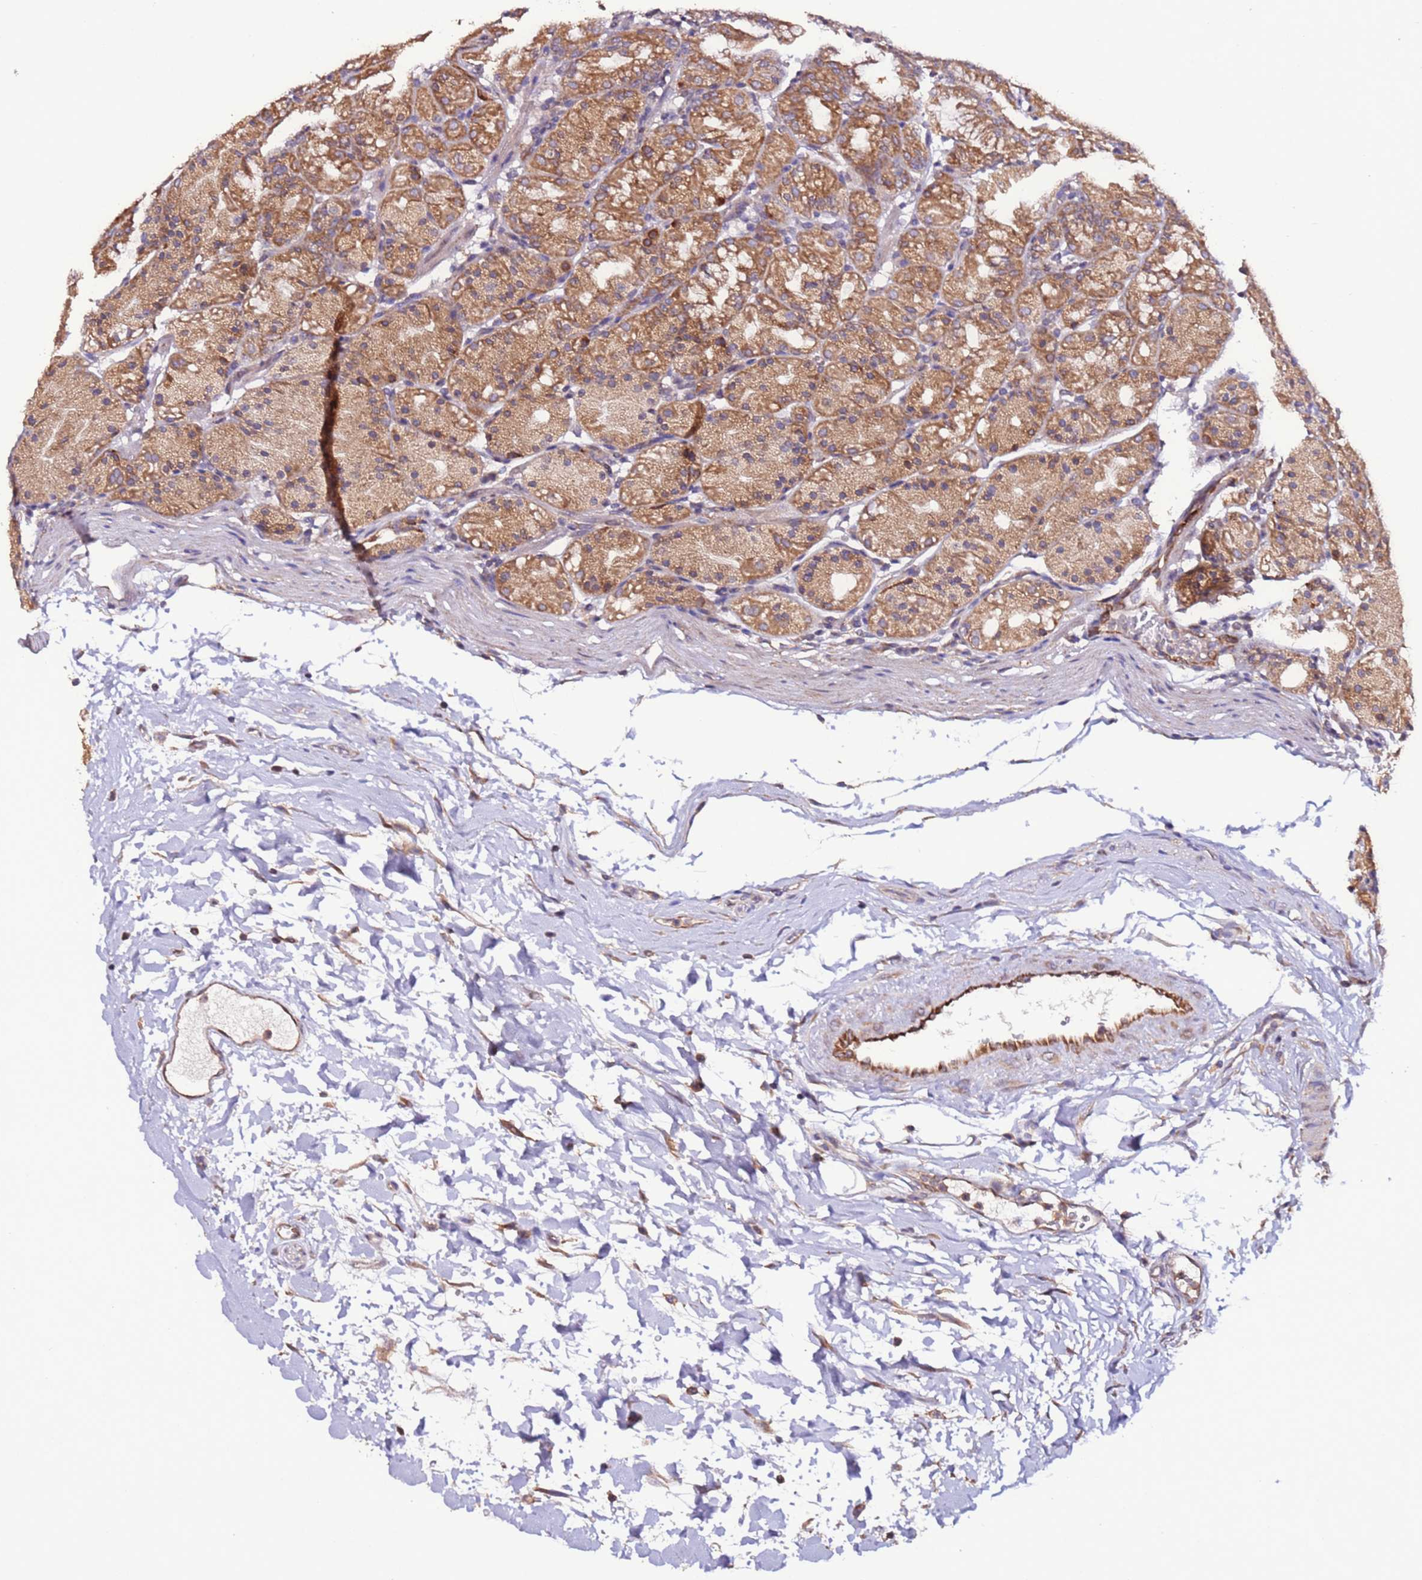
{"staining": {"intensity": "moderate", "quantity": ">75%", "location": "cytoplasmic/membranous"}, "tissue": "stomach", "cell_type": "Glandular cells", "image_type": "normal", "snomed": [{"axis": "morphology", "description": "Normal tissue, NOS"}, {"axis": "topography", "description": "Stomach, upper"}], "caption": "About >75% of glandular cells in normal human stomach show moderate cytoplasmic/membranous protein staining as visualized by brown immunohistochemical staining.", "gene": "SLC41A3", "patient": {"sex": "male", "age": 48}}